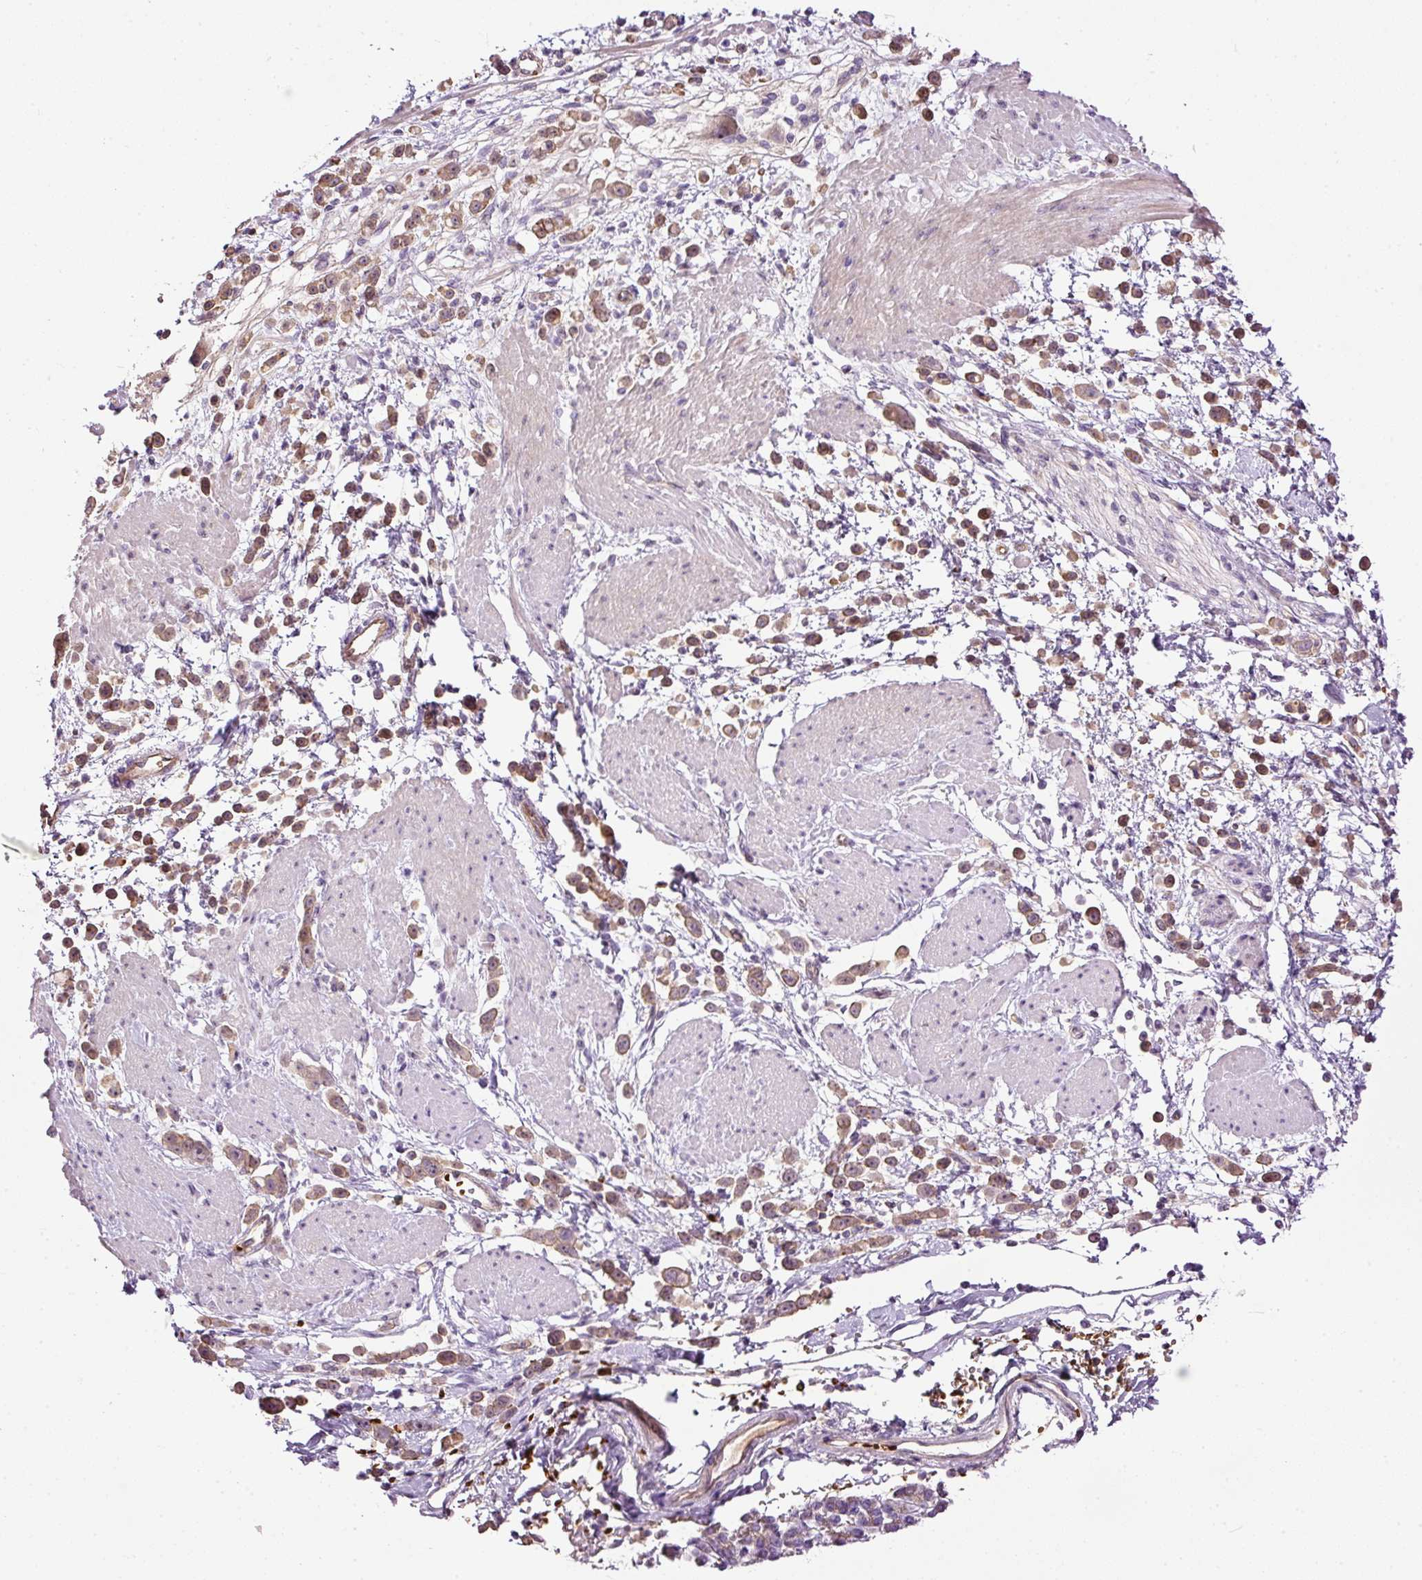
{"staining": {"intensity": "moderate", "quantity": ">75%", "location": "cytoplasmic/membranous"}, "tissue": "pancreatic cancer", "cell_type": "Tumor cells", "image_type": "cancer", "snomed": [{"axis": "morphology", "description": "Normal tissue, NOS"}, {"axis": "morphology", "description": "Adenocarcinoma, NOS"}, {"axis": "topography", "description": "Pancreas"}], "caption": "Pancreatic adenocarcinoma tissue demonstrates moderate cytoplasmic/membranous positivity in approximately >75% of tumor cells, visualized by immunohistochemistry. (Stains: DAB in brown, nuclei in blue, Microscopy: brightfield microscopy at high magnification).", "gene": "USHBP1", "patient": {"sex": "female", "age": 64}}